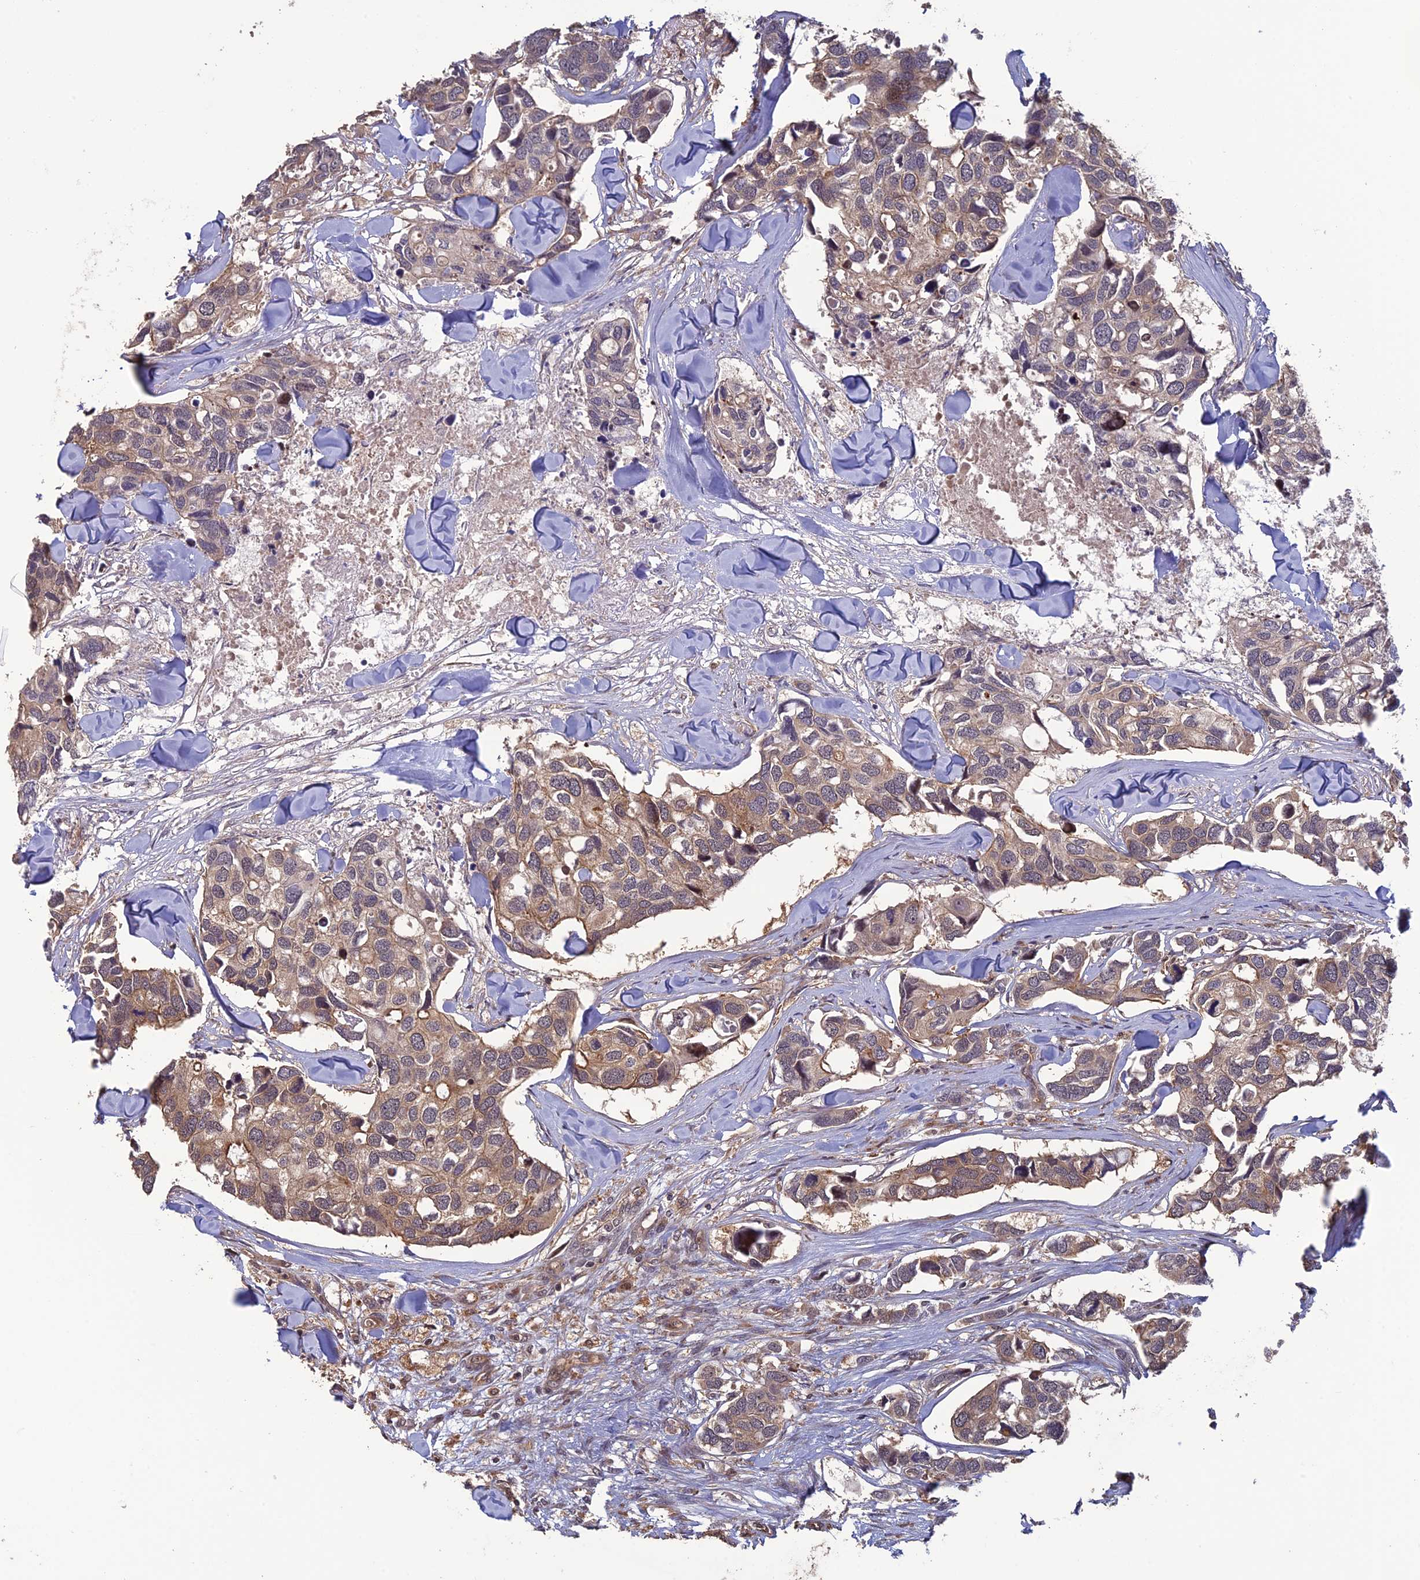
{"staining": {"intensity": "weak", "quantity": ">75%", "location": "cytoplasmic/membranous"}, "tissue": "breast cancer", "cell_type": "Tumor cells", "image_type": "cancer", "snomed": [{"axis": "morphology", "description": "Duct carcinoma"}, {"axis": "topography", "description": "Breast"}], "caption": "A high-resolution image shows IHC staining of breast intraductal carcinoma, which displays weak cytoplasmic/membranous positivity in about >75% of tumor cells.", "gene": "LIN37", "patient": {"sex": "female", "age": 83}}